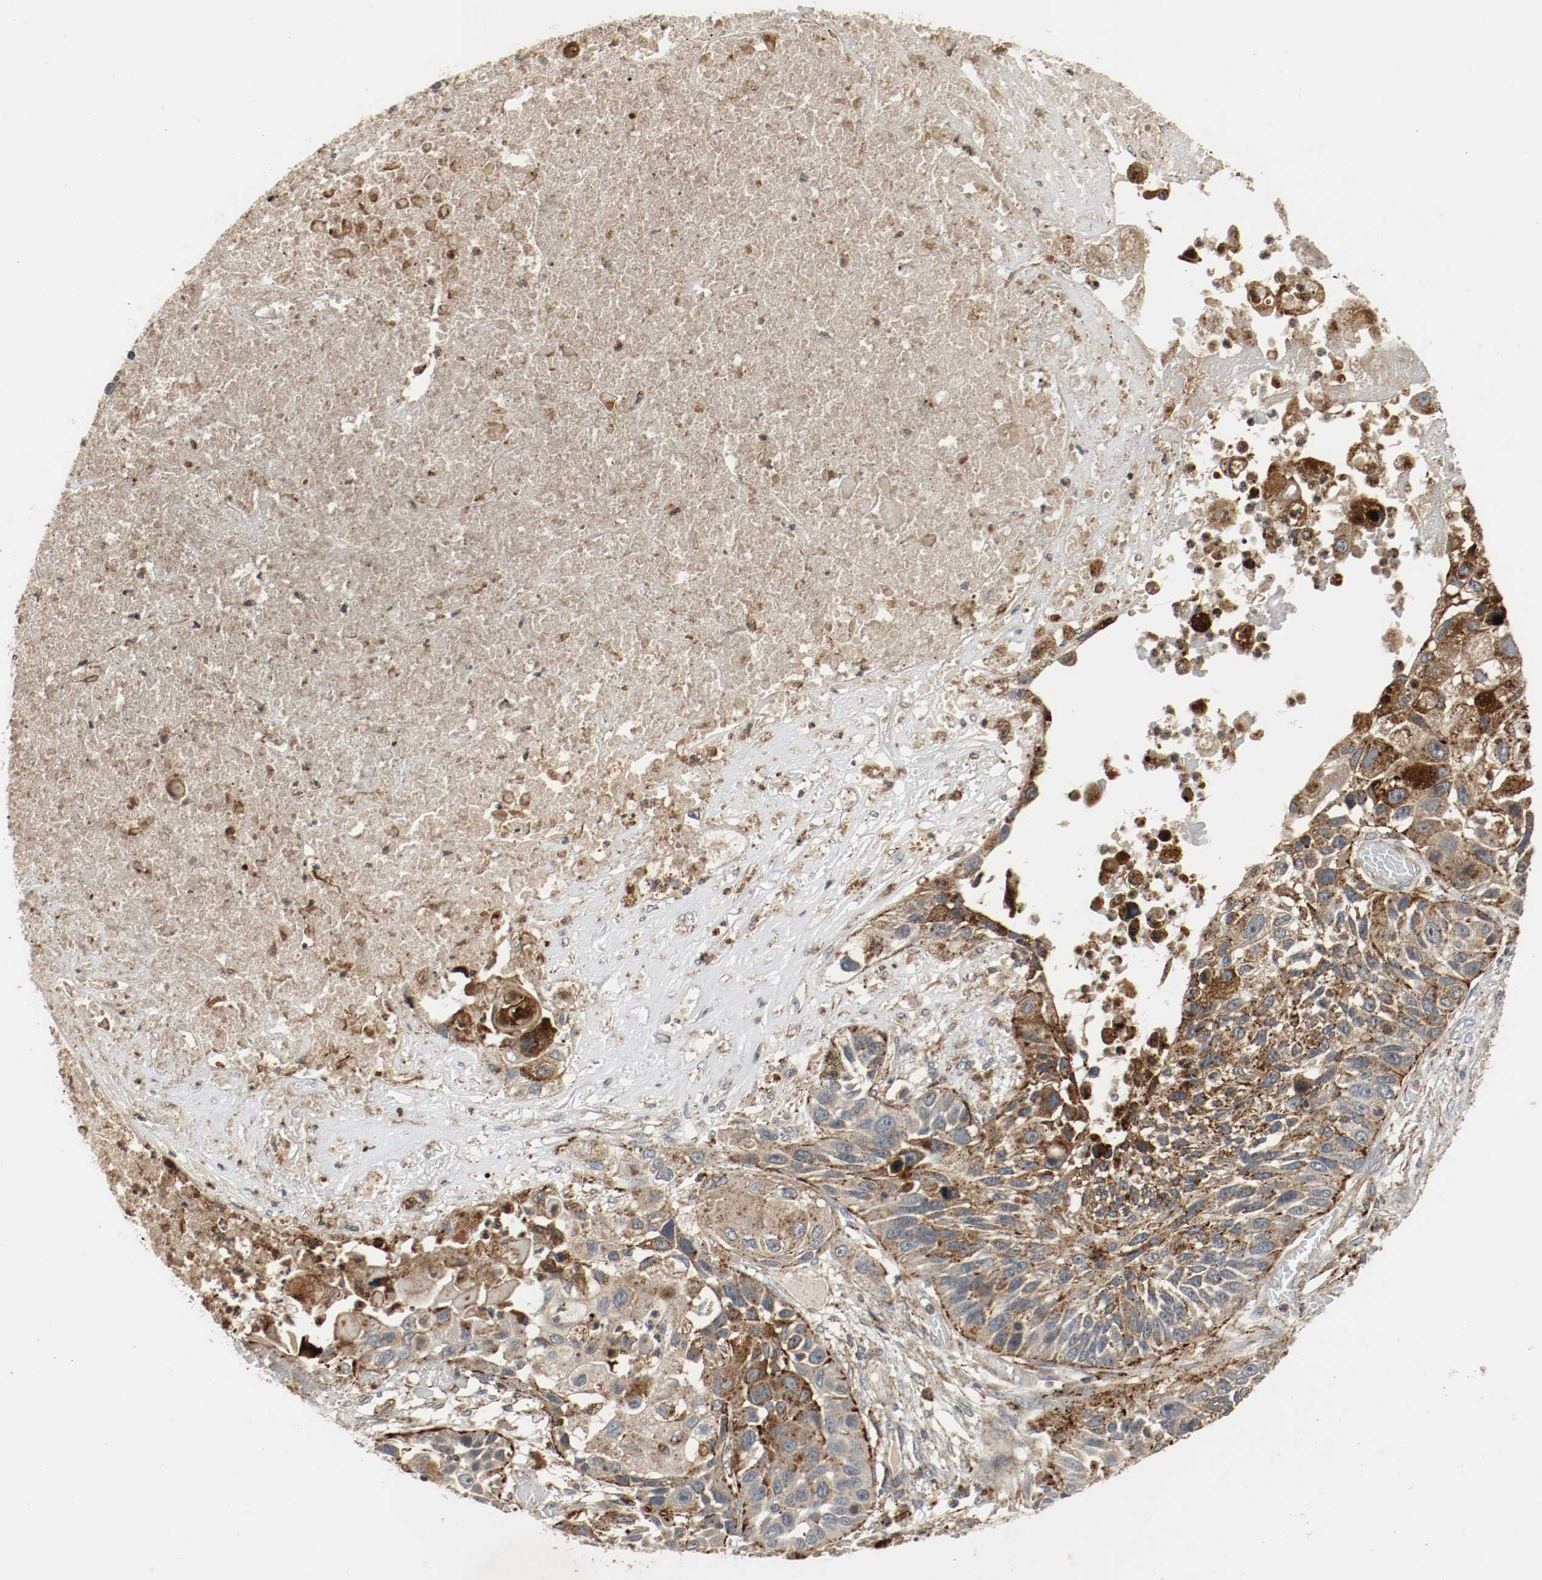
{"staining": {"intensity": "moderate", "quantity": ">75%", "location": "cytoplasmic/membranous"}, "tissue": "lung cancer", "cell_type": "Tumor cells", "image_type": "cancer", "snomed": [{"axis": "morphology", "description": "Squamous cell carcinoma, NOS"}, {"axis": "topography", "description": "Lung"}], "caption": "Brown immunohistochemical staining in human squamous cell carcinoma (lung) reveals moderate cytoplasmic/membranous positivity in approximately >75% of tumor cells.", "gene": "LAMP2", "patient": {"sex": "male", "age": 71}}